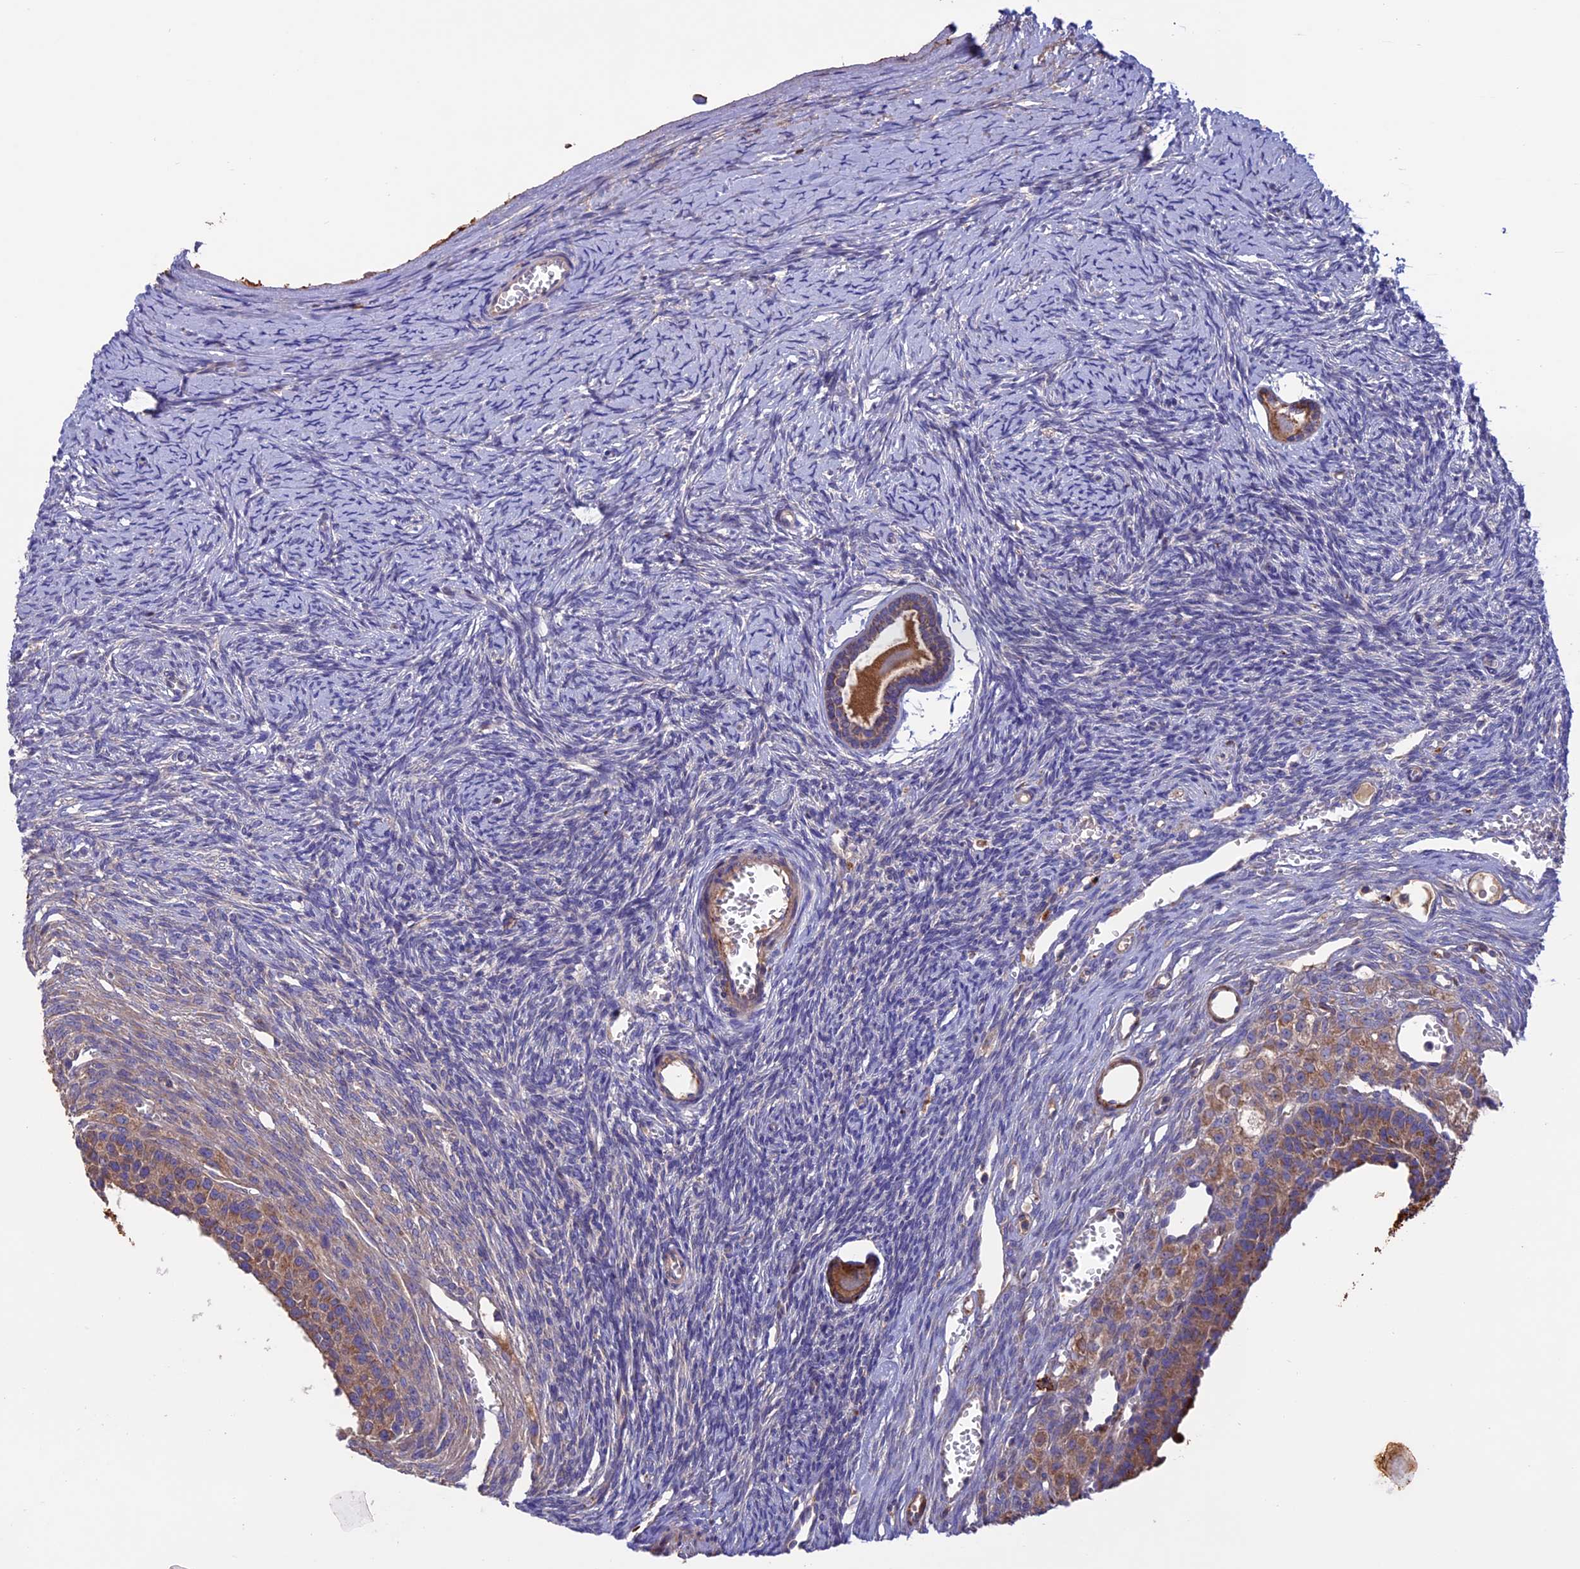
{"staining": {"intensity": "moderate", "quantity": ">75%", "location": "cytoplasmic/membranous"}, "tissue": "ovary", "cell_type": "Follicle cells", "image_type": "normal", "snomed": [{"axis": "morphology", "description": "Normal tissue, NOS"}, {"axis": "topography", "description": "Ovary"}], "caption": "The immunohistochemical stain highlights moderate cytoplasmic/membranous staining in follicle cells of unremarkable ovary. The staining was performed using DAB to visualize the protein expression in brown, while the nuclei were stained in blue with hematoxylin (Magnification: 20x).", "gene": "PTPN9", "patient": {"sex": "female", "age": 39}}